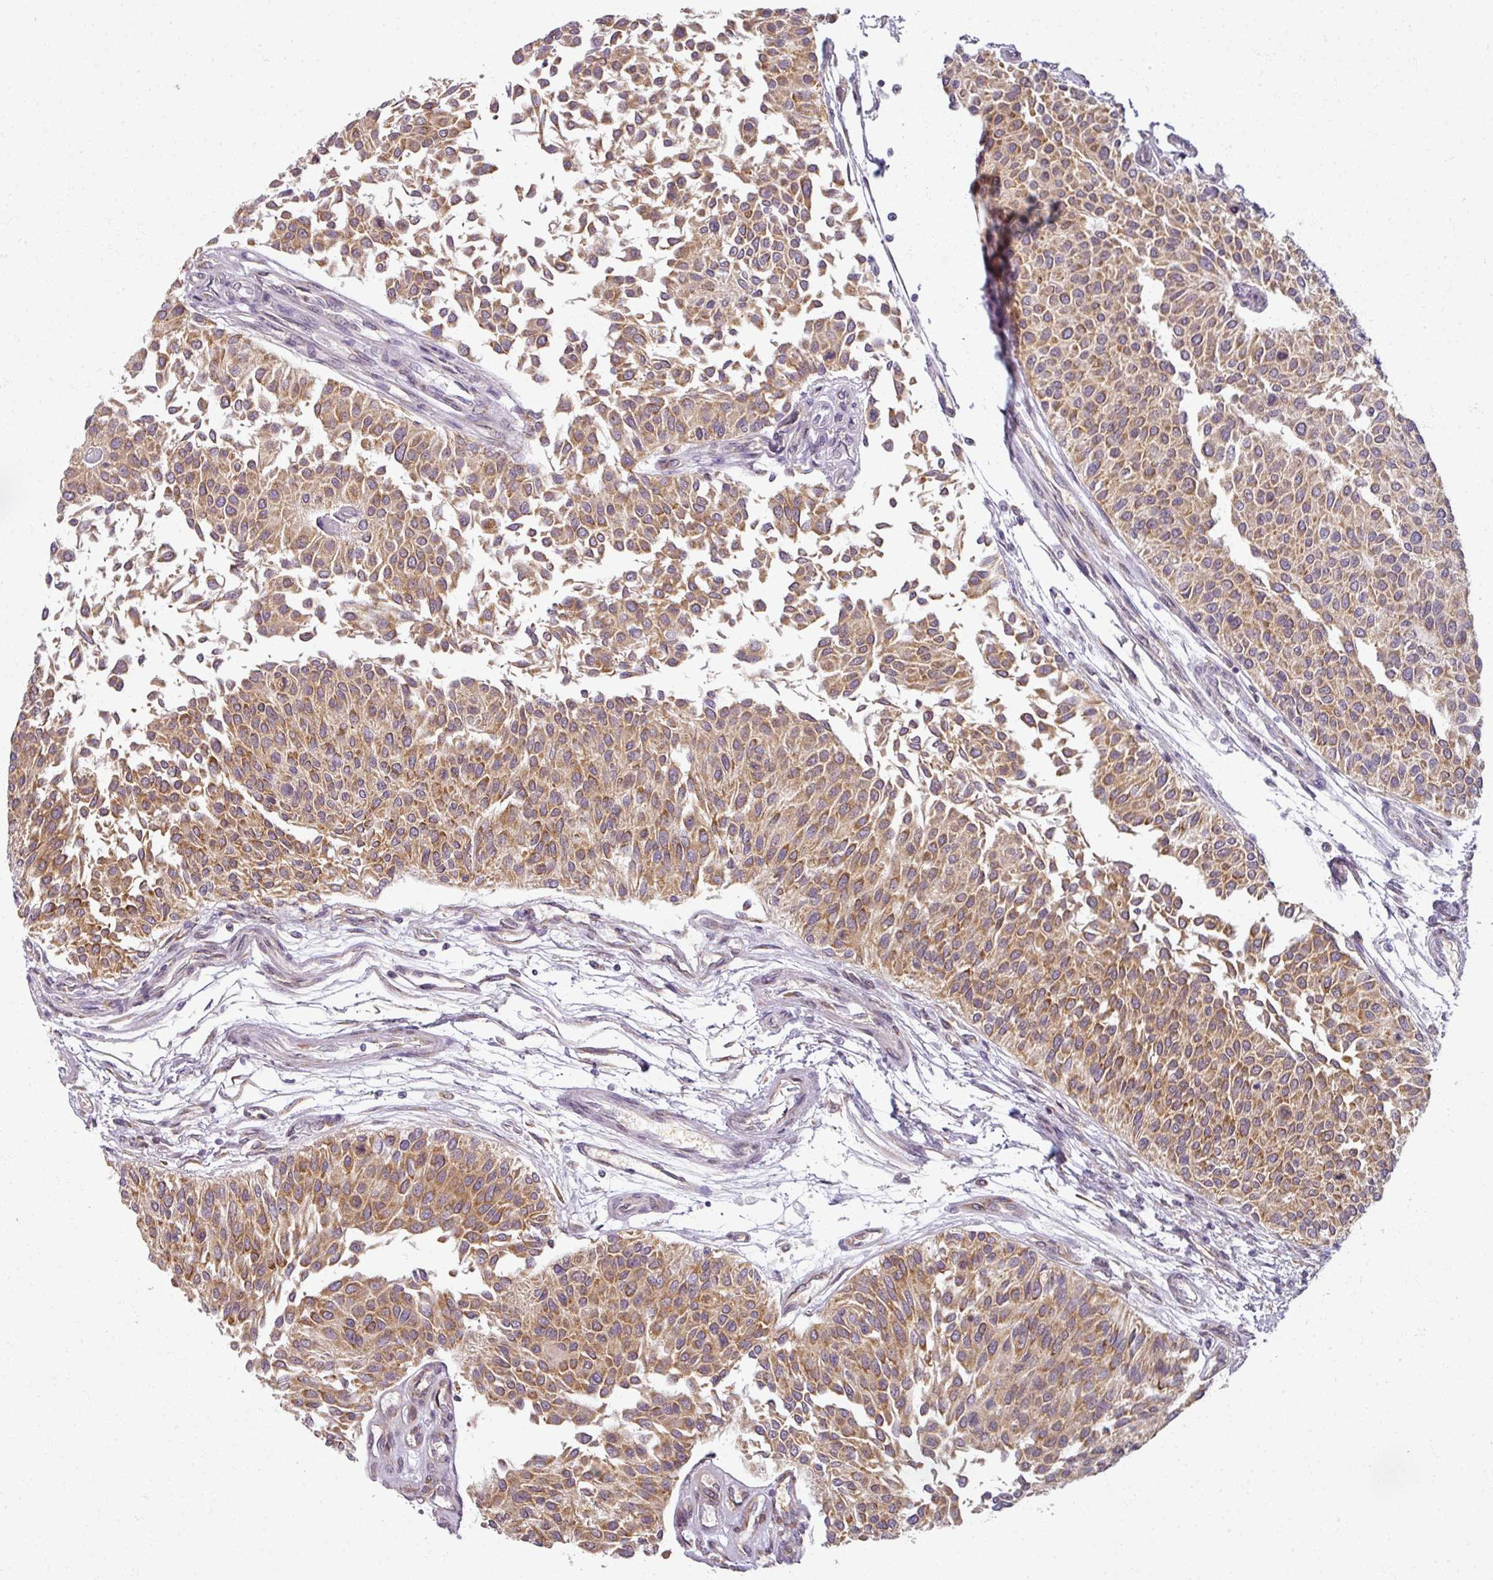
{"staining": {"intensity": "moderate", "quantity": ">75%", "location": "cytoplasmic/membranous"}, "tissue": "urothelial cancer", "cell_type": "Tumor cells", "image_type": "cancer", "snomed": [{"axis": "morphology", "description": "Urothelial carcinoma, NOS"}, {"axis": "topography", "description": "Urinary bladder"}], "caption": "Human transitional cell carcinoma stained for a protein (brown) displays moderate cytoplasmic/membranous positive expression in about >75% of tumor cells.", "gene": "AGPAT4", "patient": {"sex": "male", "age": 55}}